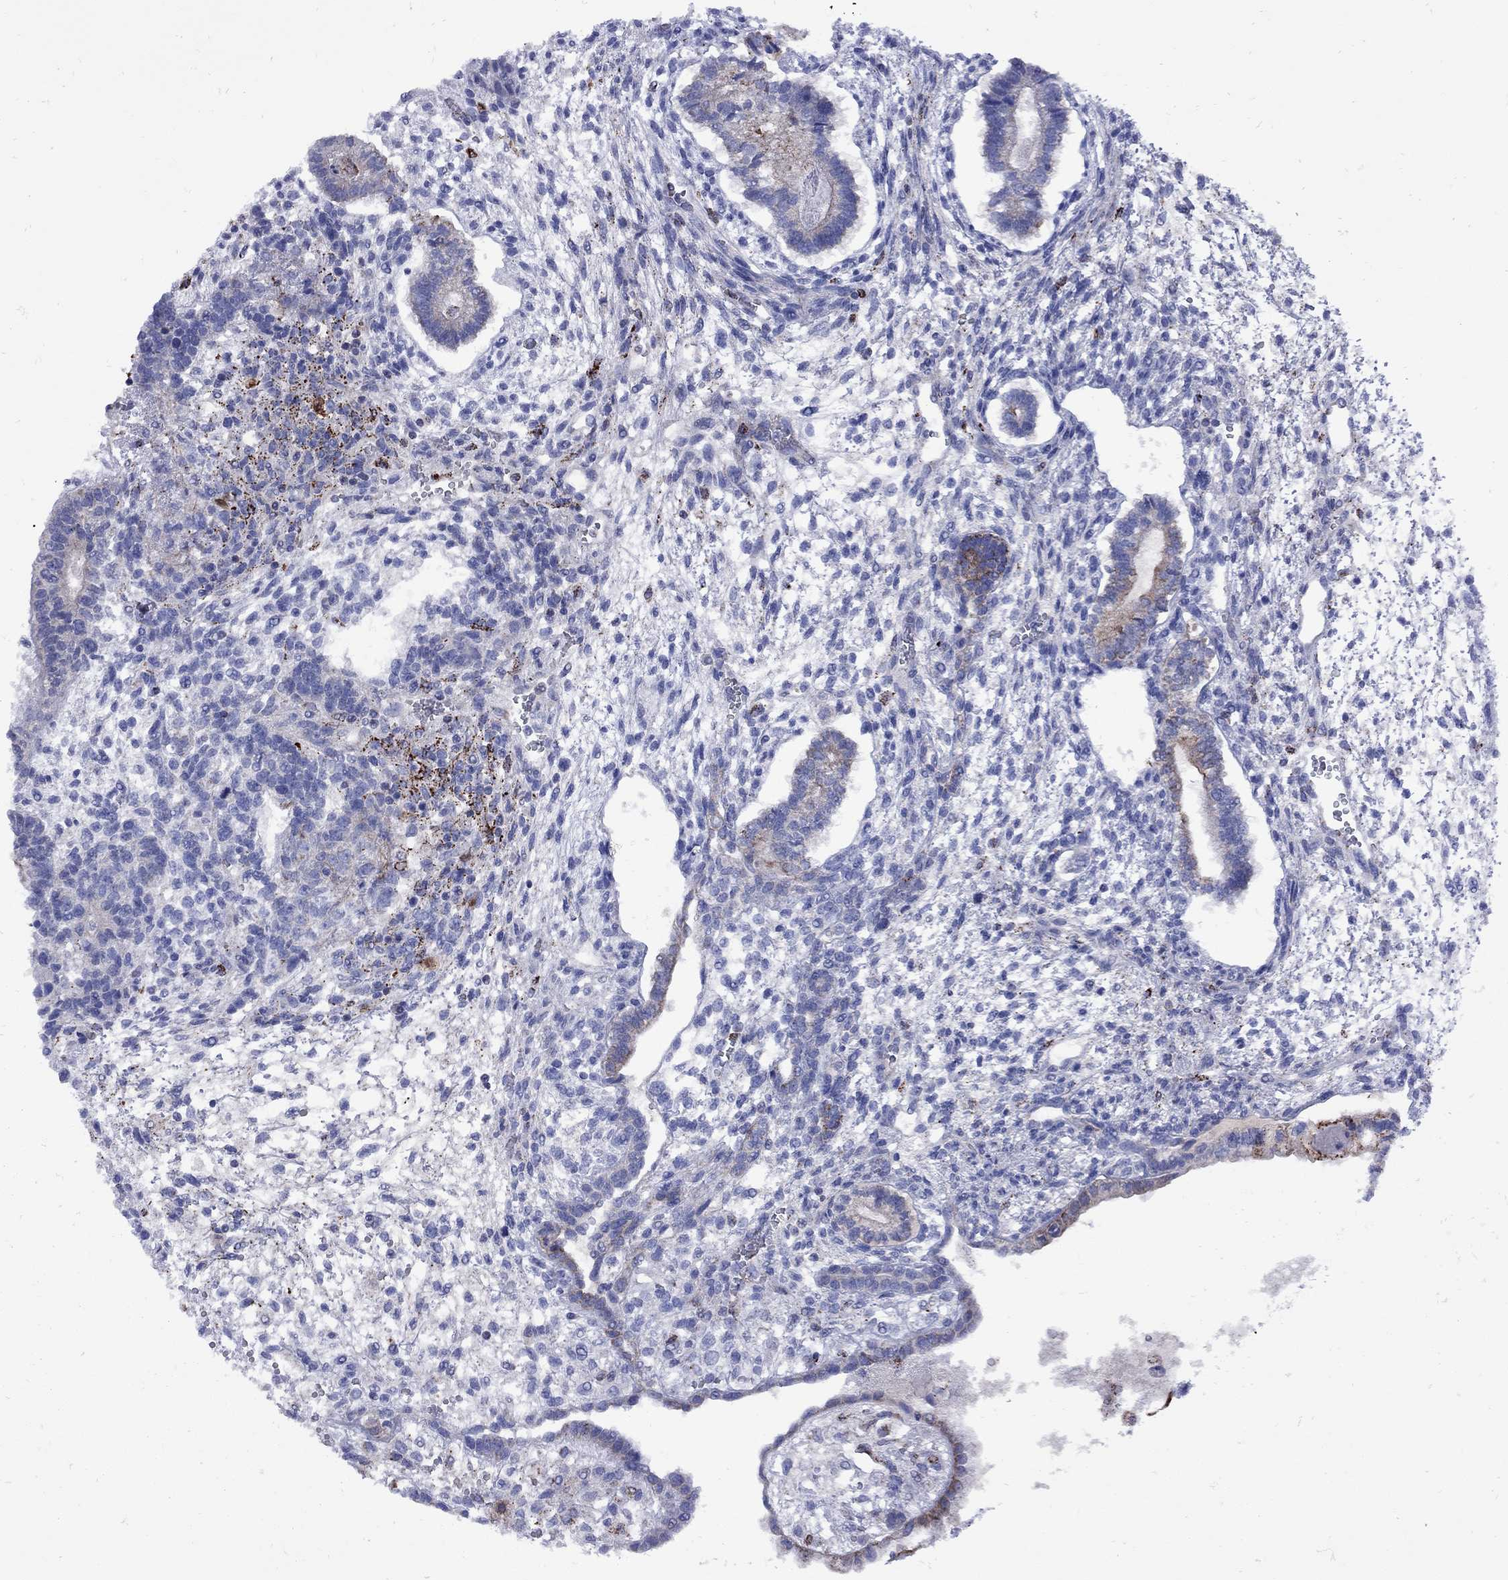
{"staining": {"intensity": "strong", "quantity": "<25%", "location": "cytoplasmic/membranous"}, "tissue": "testis cancer", "cell_type": "Tumor cells", "image_type": "cancer", "snomed": [{"axis": "morphology", "description": "Carcinoma, Embryonal, NOS"}, {"axis": "topography", "description": "Testis"}], "caption": "Immunohistochemistry (IHC) photomicrograph of neoplastic tissue: human testis cancer stained using IHC displays medium levels of strong protein expression localized specifically in the cytoplasmic/membranous of tumor cells, appearing as a cytoplasmic/membranous brown color.", "gene": "SESTD1", "patient": {"sex": "male", "age": 37}}